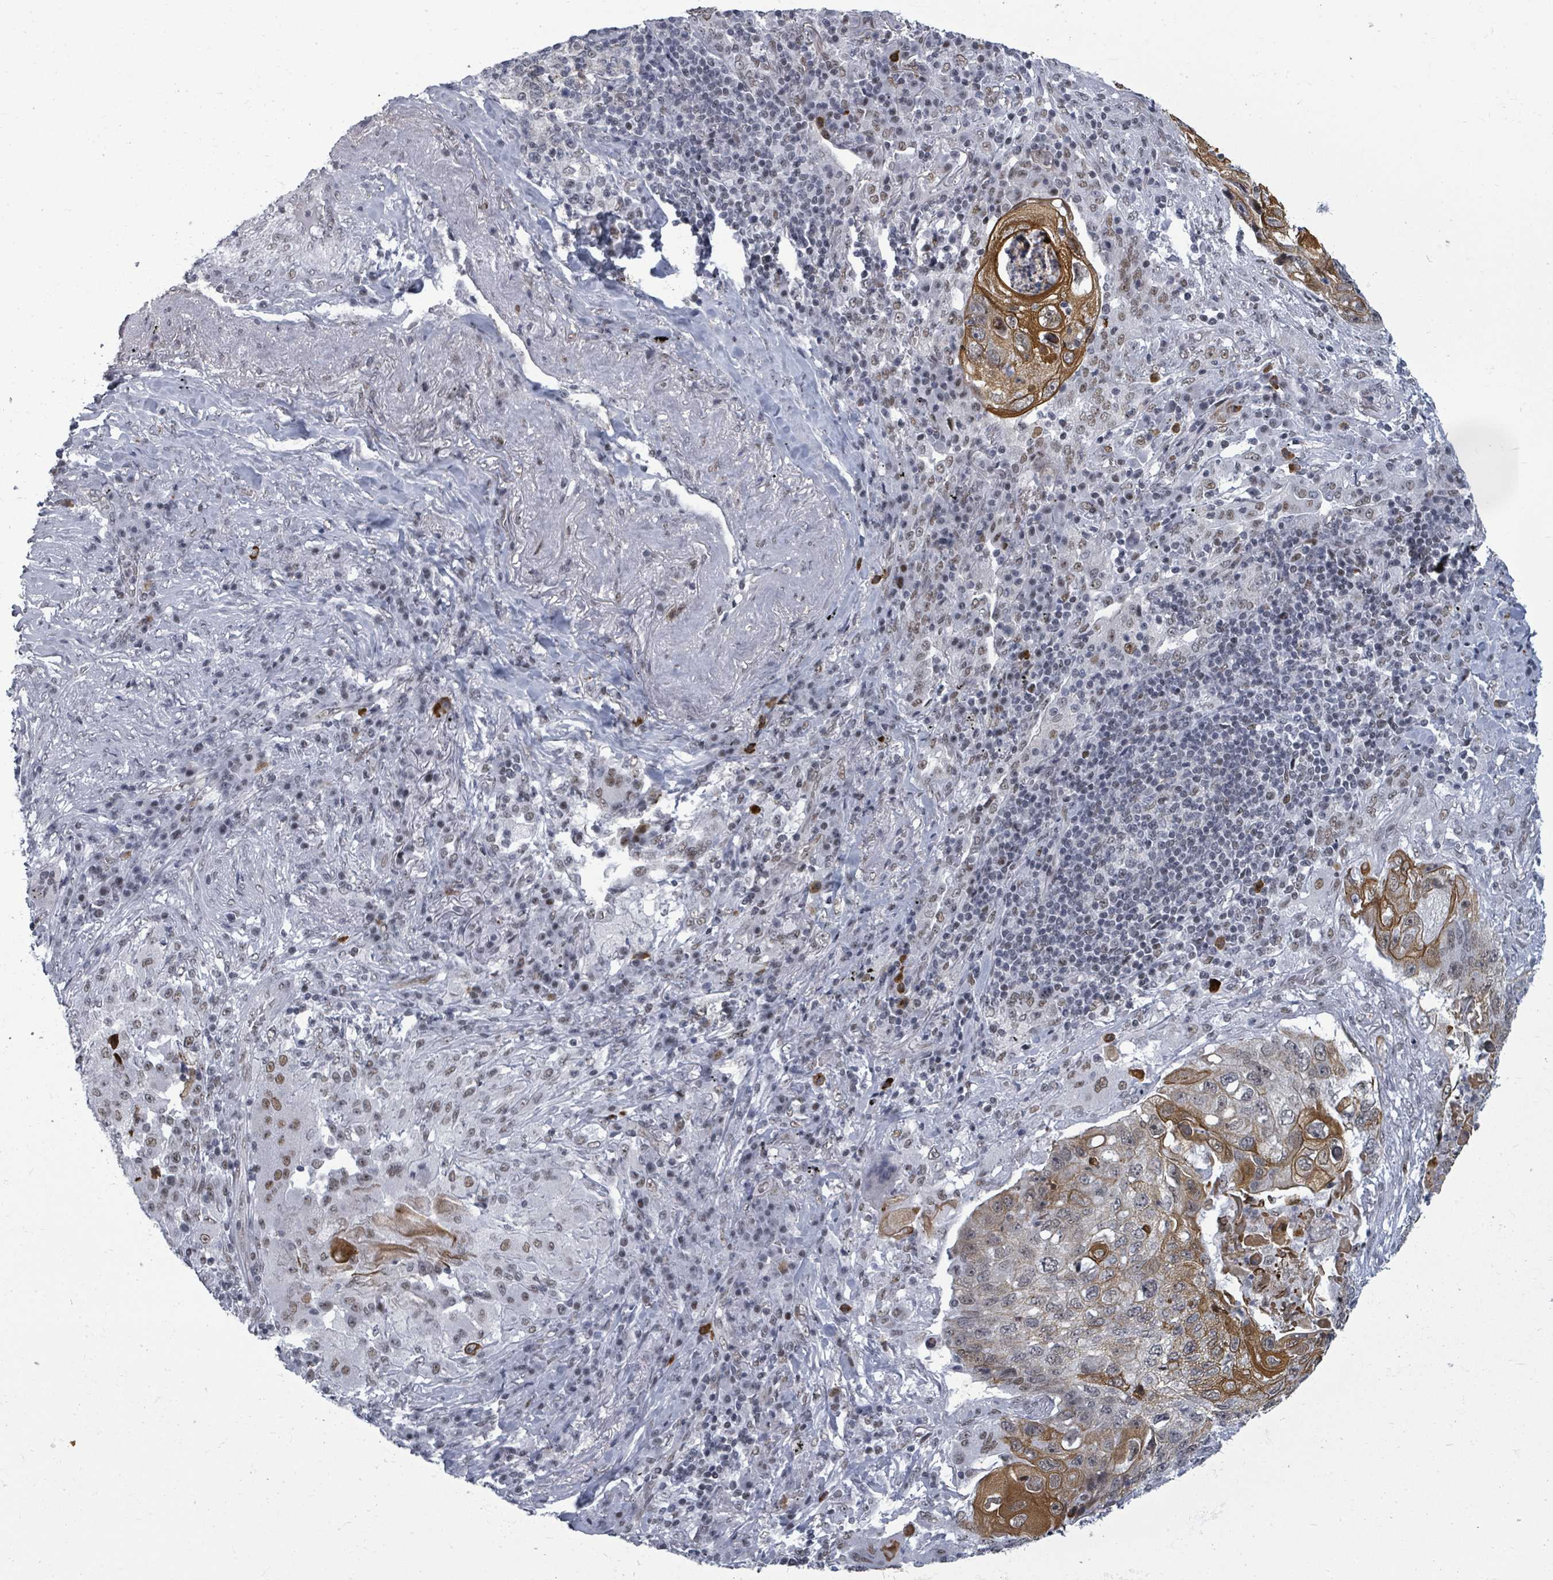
{"staining": {"intensity": "moderate", "quantity": ">75%", "location": "cytoplasmic/membranous"}, "tissue": "lung cancer", "cell_type": "Tumor cells", "image_type": "cancer", "snomed": [{"axis": "morphology", "description": "Squamous cell carcinoma, NOS"}, {"axis": "topography", "description": "Lung"}], "caption": "Protein staining of squamous cell carcinoma (lung) tissue demonstrates moderate cytoplasmic/membranous positivity in about >75% of tumor cells.", "gene": "ERCC5", "patient": {"sex": "female", "age": 63}}